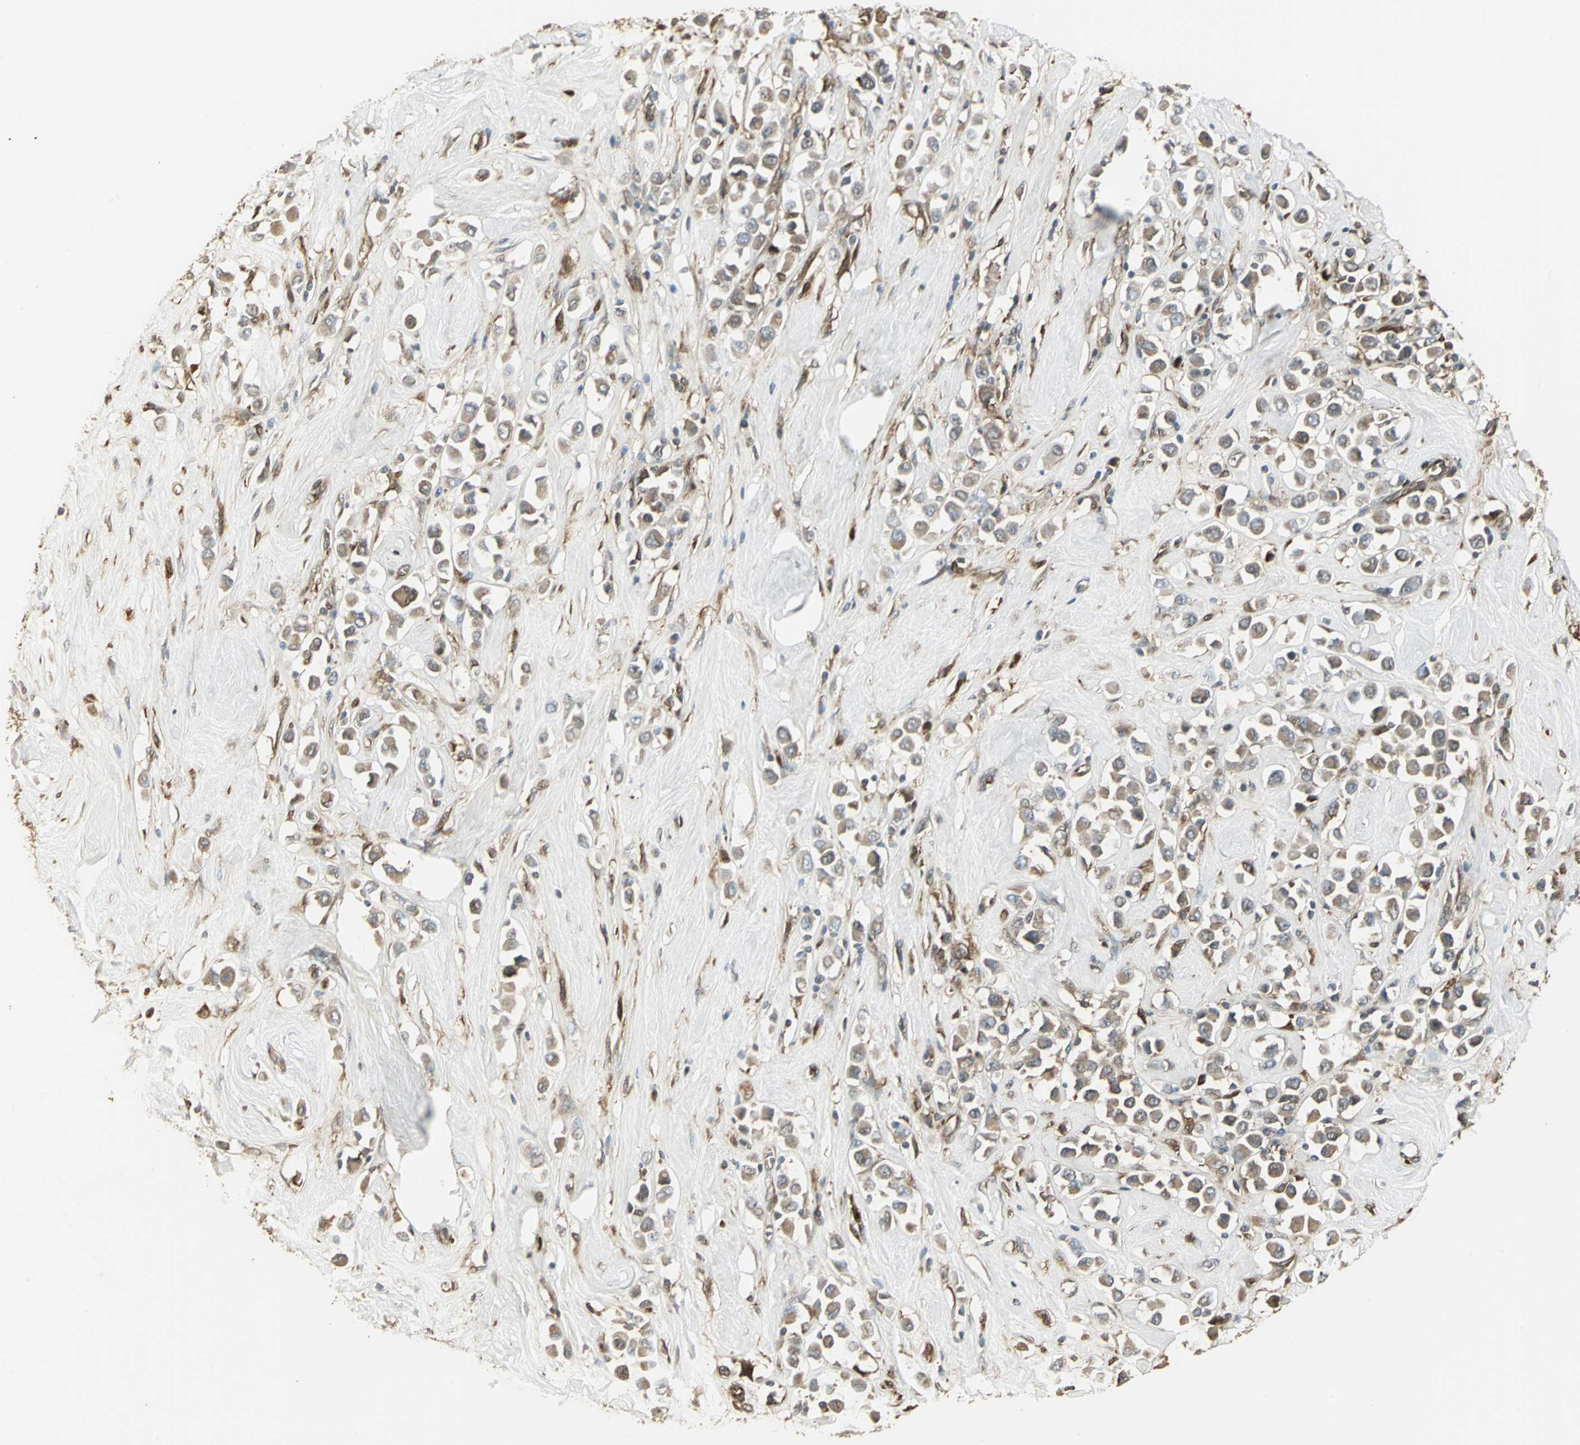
{"staining": {"intensity": "moderate", "quantity": ">75%", "location": "cytoplasmic/membranous"}, "tissue": "breast cancer", "cell_type": "Tumor cells", "image_type": "cancer", "snomed": [{"axis": "morphology", "description": "Duct carcinoma"}, {"axis": "topography", "description": "Breast"}], "caption": "About >75% of tumor cells in breast cancer (infiltrating ductal carcinoma) demonstrate moderate cytoplasmic/membranous protein staining as visualized by brown immunohistochemical staining.", "gene": "PRXL2B", "patient": {"sex": "female", "age": 61}}